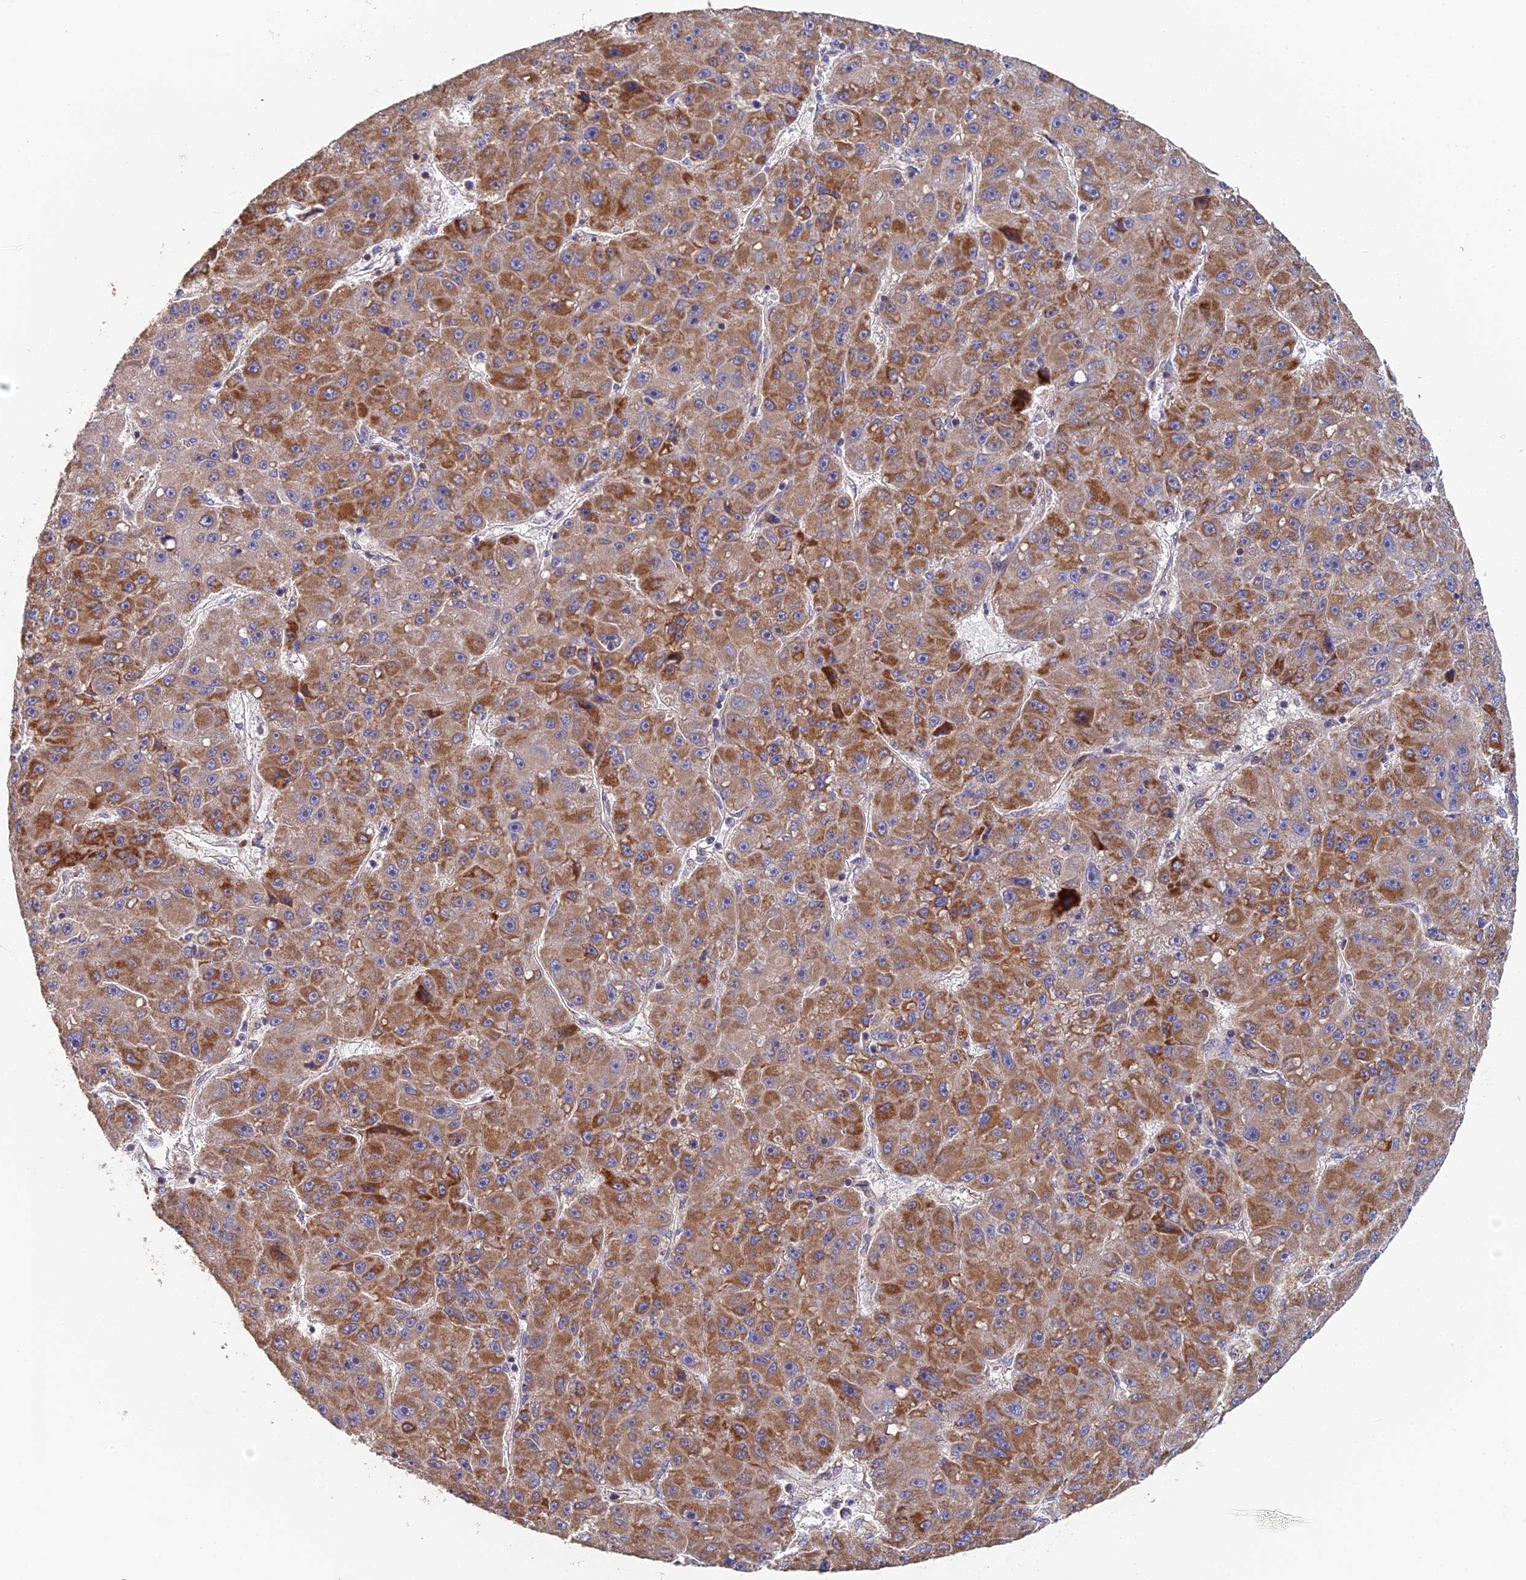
{"staining": {"intensity": "moderate", "quantity": ">75%", "location": "cytoplasmic/membranous"}, "tissue": "liver cancer", "cell_type": "Tumor cells", "image_type": "cancer", "snomed": [{"axis": "morphology", "description": "Carcinoma, Hepatocellular, NOS"}, {"axis": "topography", "description": "Liver"}], "caption": "Moderate cytoplasmic/membranous positivity is seen in approximately >75% of tumor cells in hepatocellular carcinoma (liver). (IHC, brightfield microscopy, high magnification).", "gene": "ECSIT", "patient": {"sex": "male", "age": 67}}